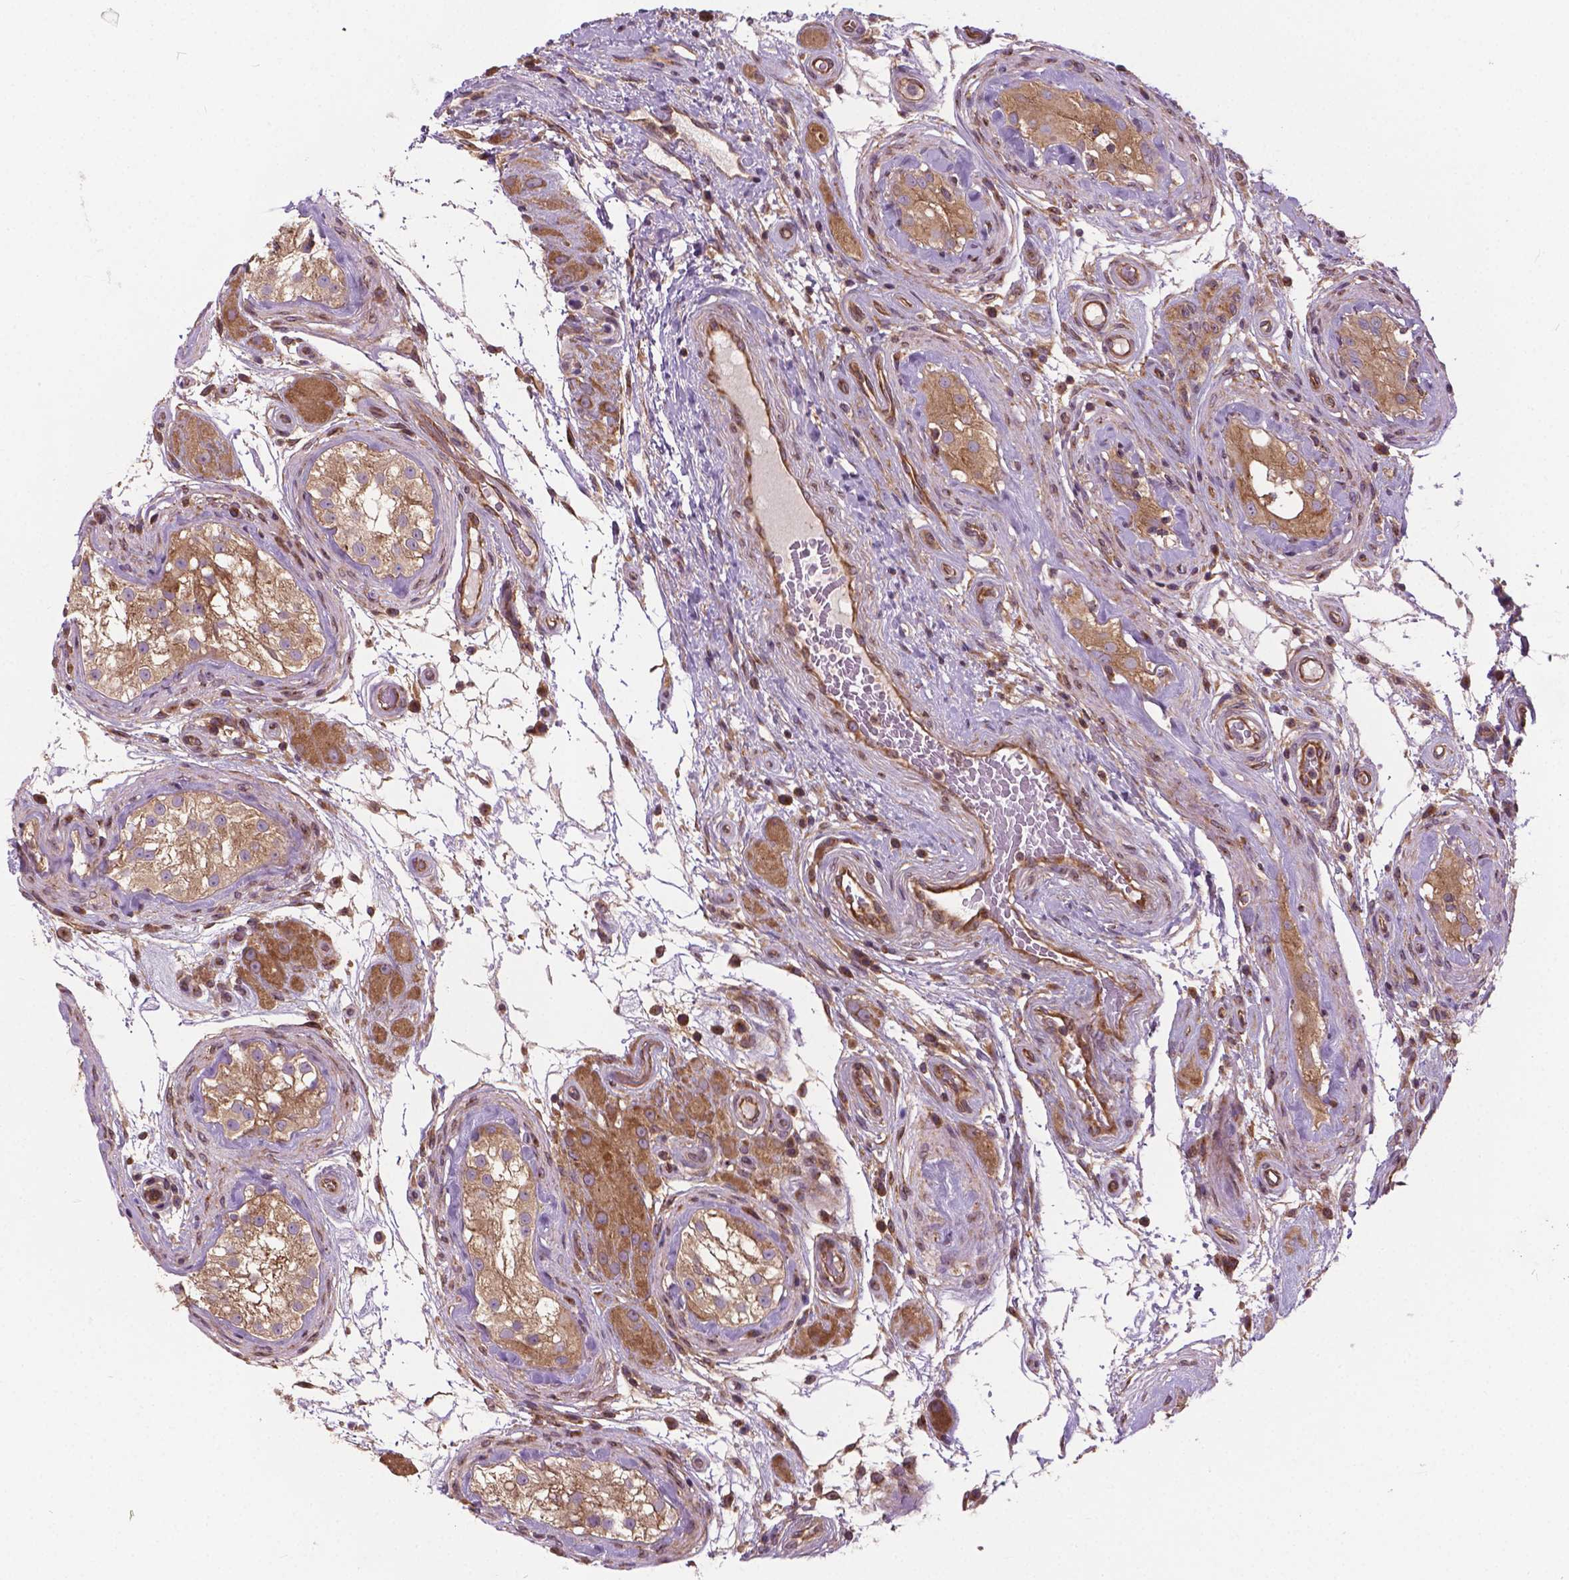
{"staining": {"intensity": "moderate", "quantity": ">75%", "location": "cytoplasmic/membranous"}, "tissue": "testis cancer", "cell_type": "Tumor cells", "image_type": "cancer", "snomed": [{"axis": "morphology", "description": "Seminoma, NOS"}, {"axis": "morphology", "description": "Carcinoma, Embryonal, NOS"}, {"axis": "topography", "description": "Testis"}], "caption": "The histopathology image shows a brown stain indicating the presence of a protein in the cytoplasmic/membranous of tumor cells in testis cancer (seminoma).", "gene": "MZT1", "patient": {"sex": "male", "age": 41}}